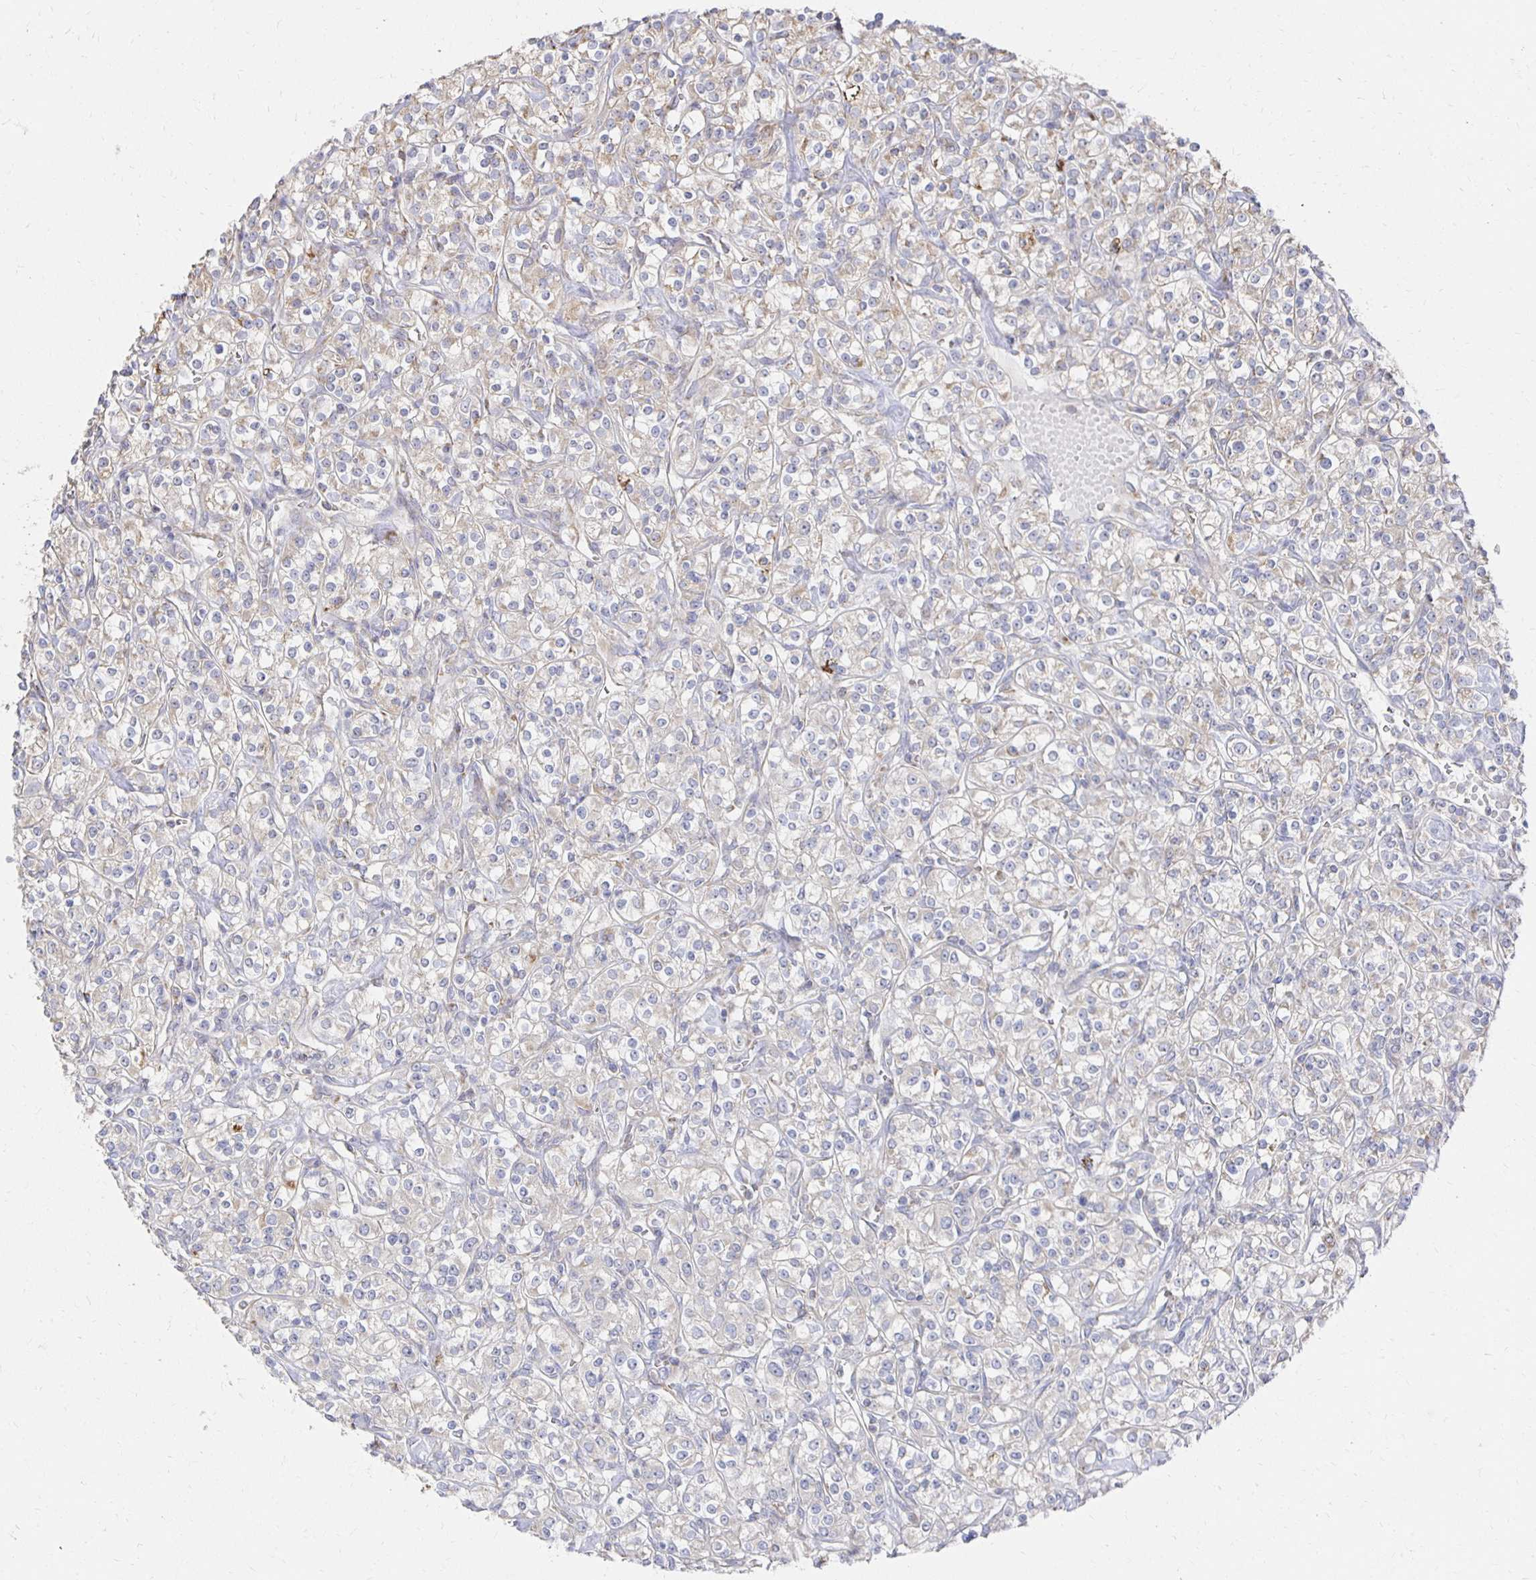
{"staining": {"intensity": "weak", "quantity": "<25%", "location": "cytoplasmic/membranous"}, "tissue": "renal cancer", "cell_type": "Tumor cells", "image_type": "cancer", "snomed": [{"axis": "morphology", "description": "Adenocarcinoma, NOS"}, {"axis": "topography", "description": "Kidney"}], "caption": "An immunohistochemistry photomicrograph of renal adenocarcinoma is shown. There is no staining in tumor cells of renal adenocarcinoma.", "gene": "NKX2-8", "patient": {"sex": "male", "age": 77}}